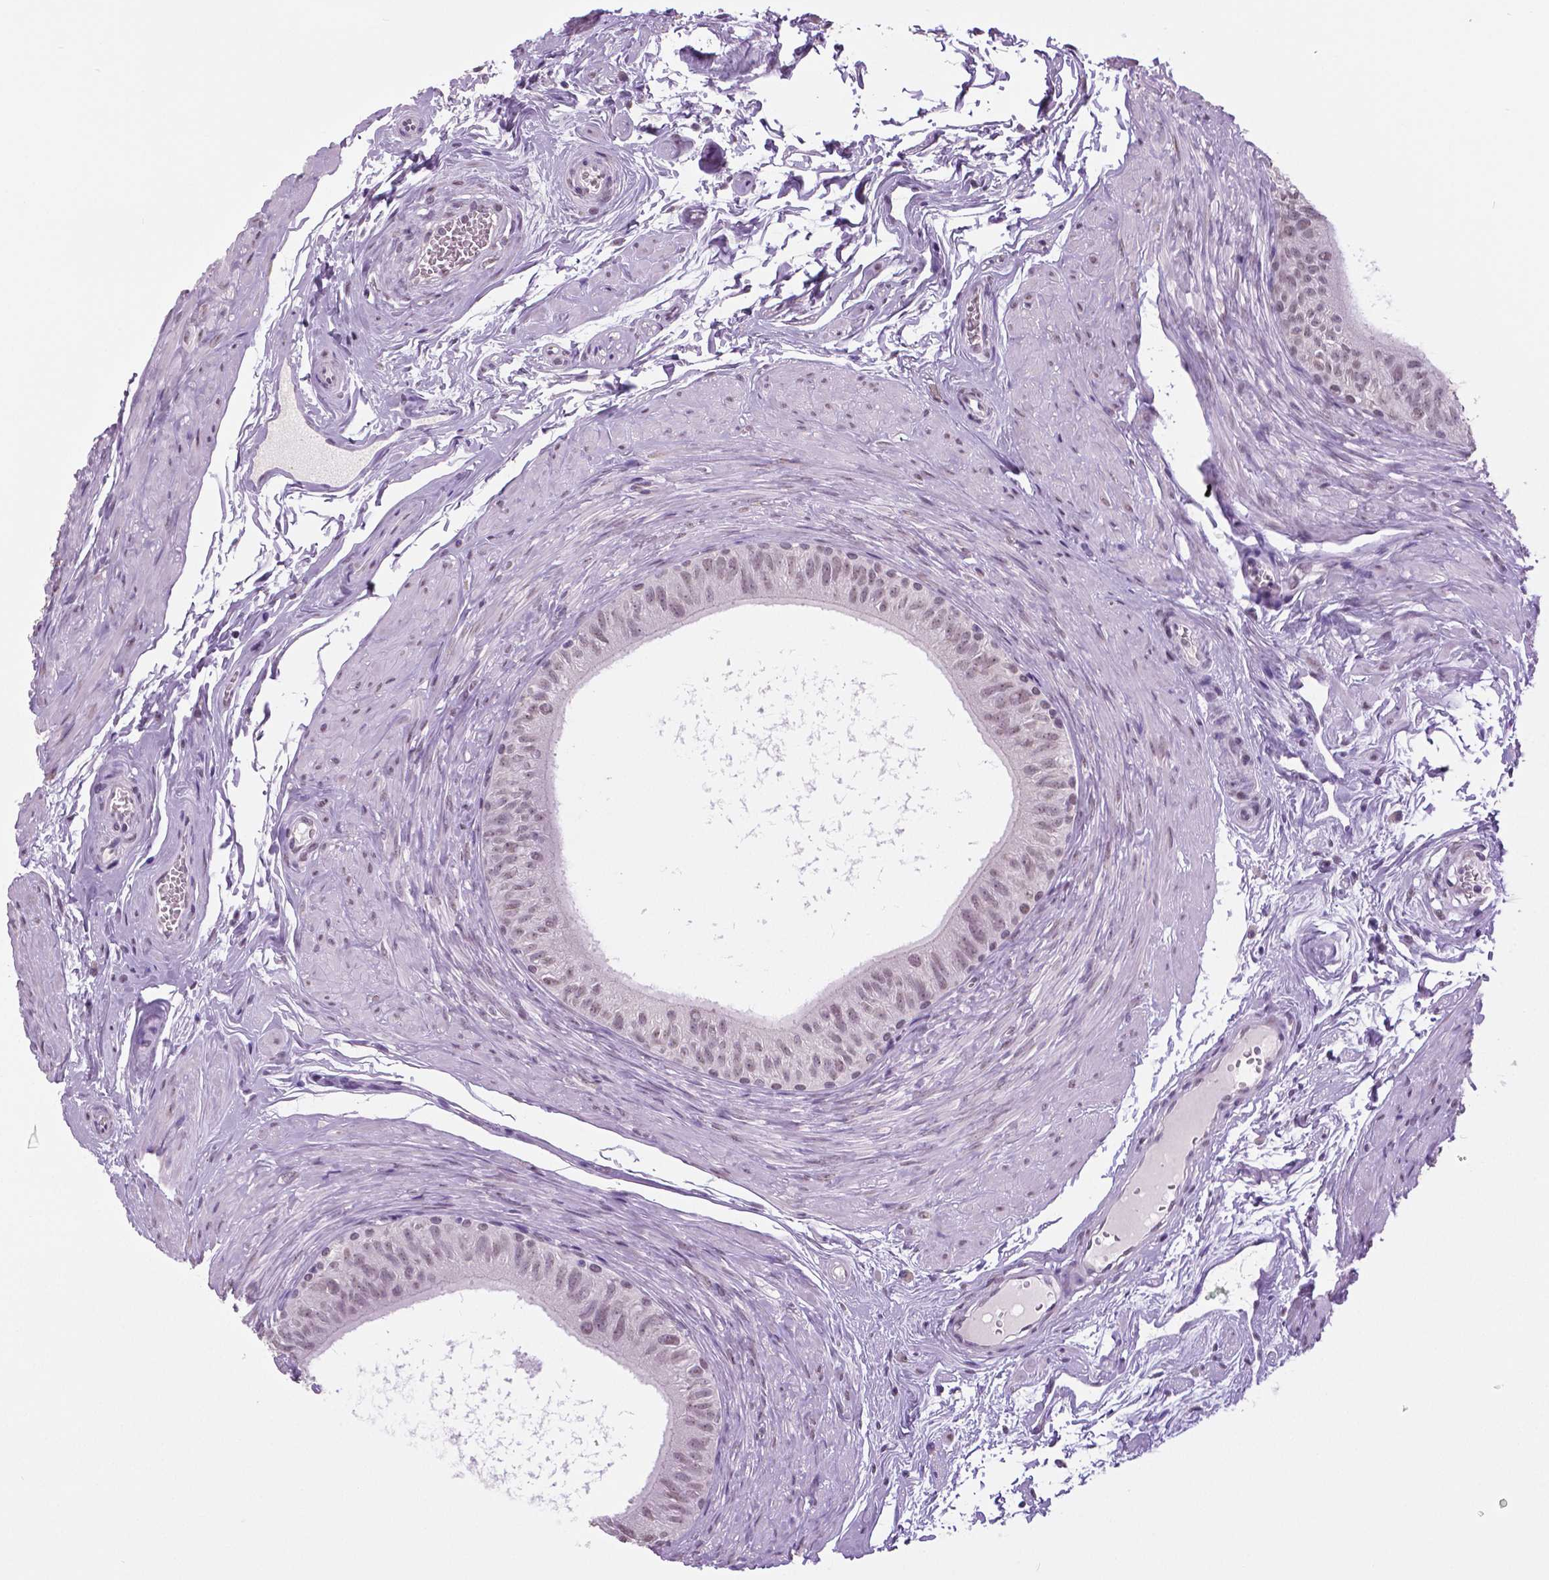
{"staining": {"intensity": "weak", "quantity": ">75%", "location": "nuclear"}, "tissue": "epididymis", "cell_type": "Glandular cells", "image_type": "normal", "snomed": [{"axis": "morphology", "description": "Normal tissue, NOS"}, {"axis": "topography", "description": "Epididymis"}], "caption": "Epididymis was stained to show a protein in brown. There is low levels of weak nuclear positivity in about >75% of glandular cells. Using DAB (brown) and hematoxylin (blue) stains, captured at high magnification using brightfield microscopy.", "gene": "IGF2BP1", "patient": {"sex": "male", "age": 36}}